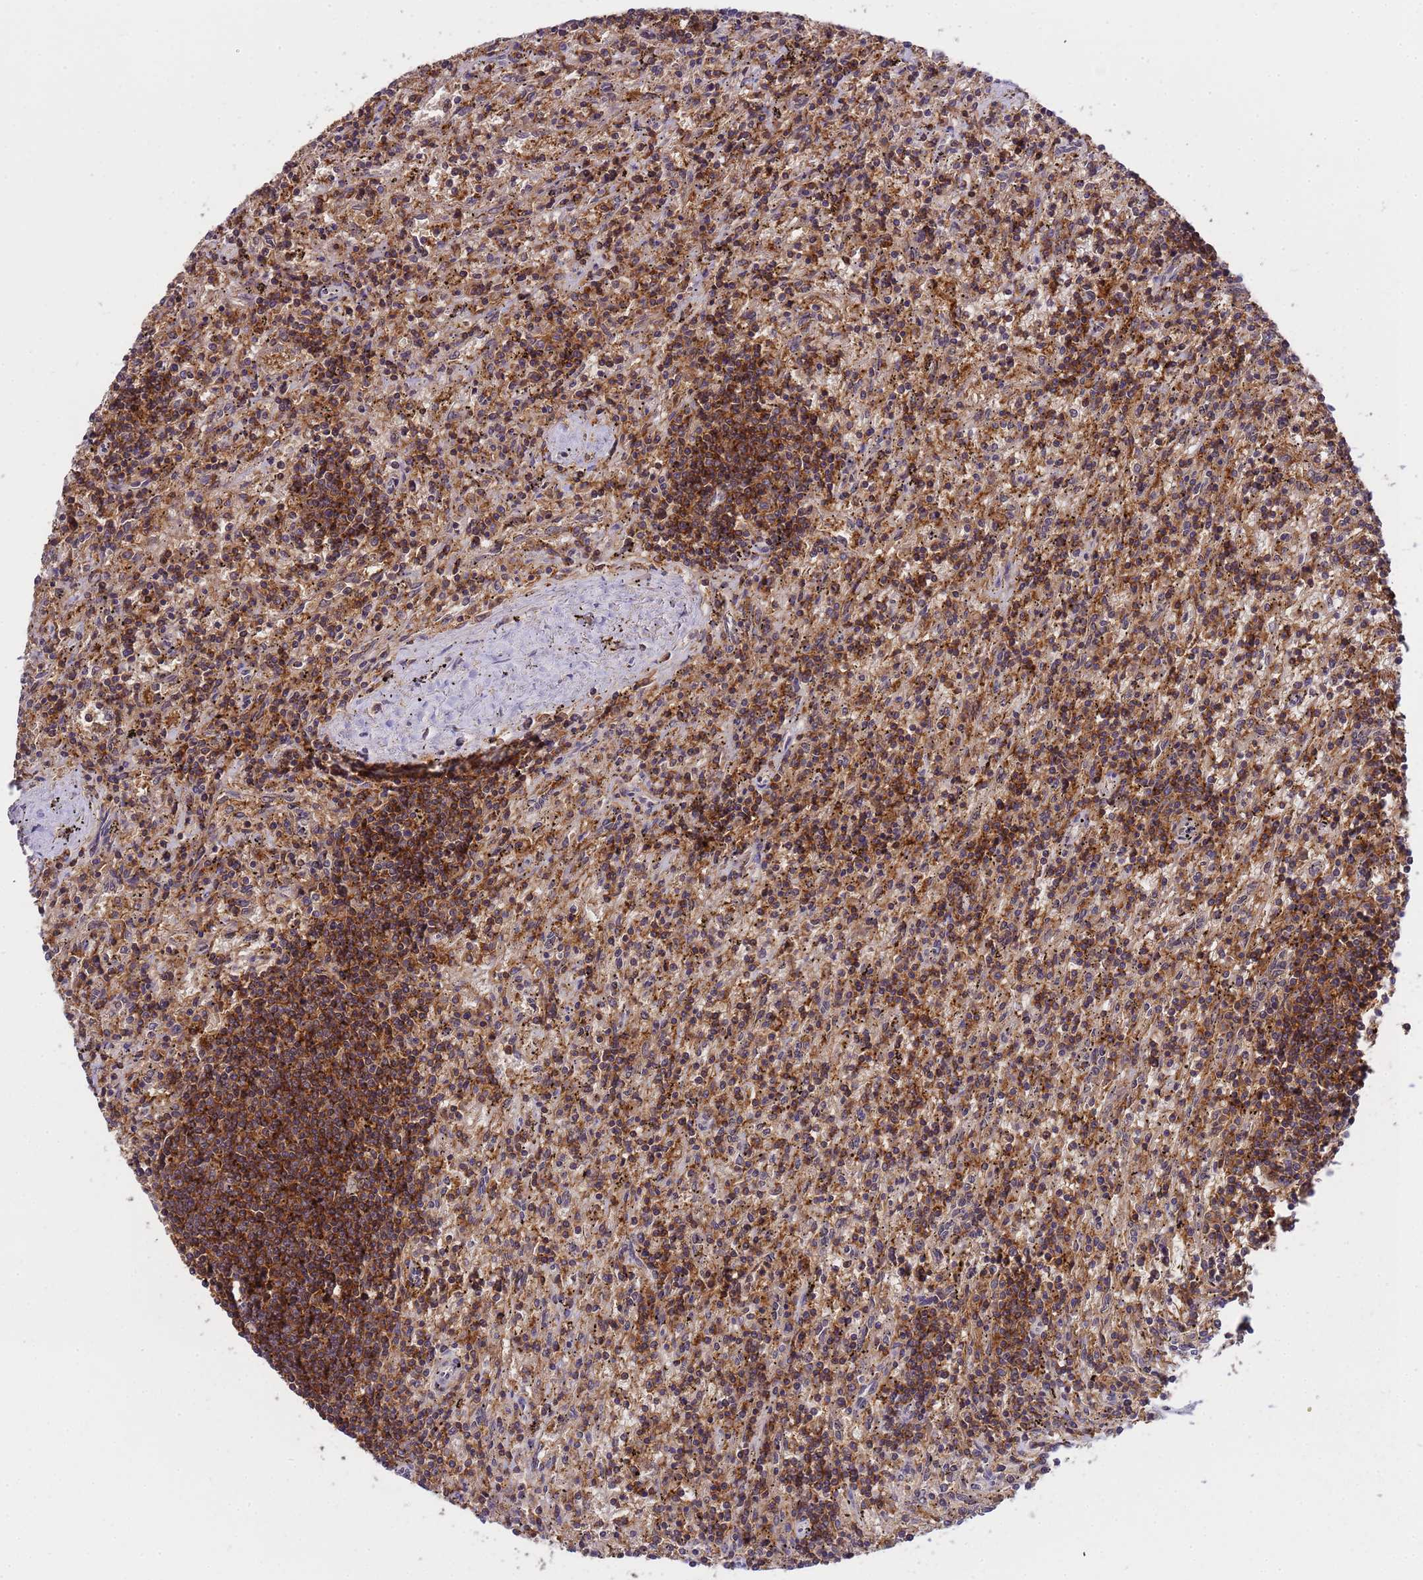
{"staining": {"intensity": "strong", "quantity": "25%-75%", "location": "cytoplasmic/membranous"}, "tissue": "lymphoma", "cell_type": "Tumor cells", "image_type": "cancer", "snomed": [{"axis": "morphology", "description": "Malignant lymphoma, non-Hodgkin's type, Low grade"}, {"axis": "topography", "description": "Spleen"}], "caption": "Protein expression analysis of human malignant lymphoma, non-Hodgkin's type (low-grade) reveals strong cytoplasmic/membranous staining in approximately 25%-75% of tumor cells. Nuclei are stained in blue.", "gene": "CD53", "patient": {"sex": "male", "age": 76}}